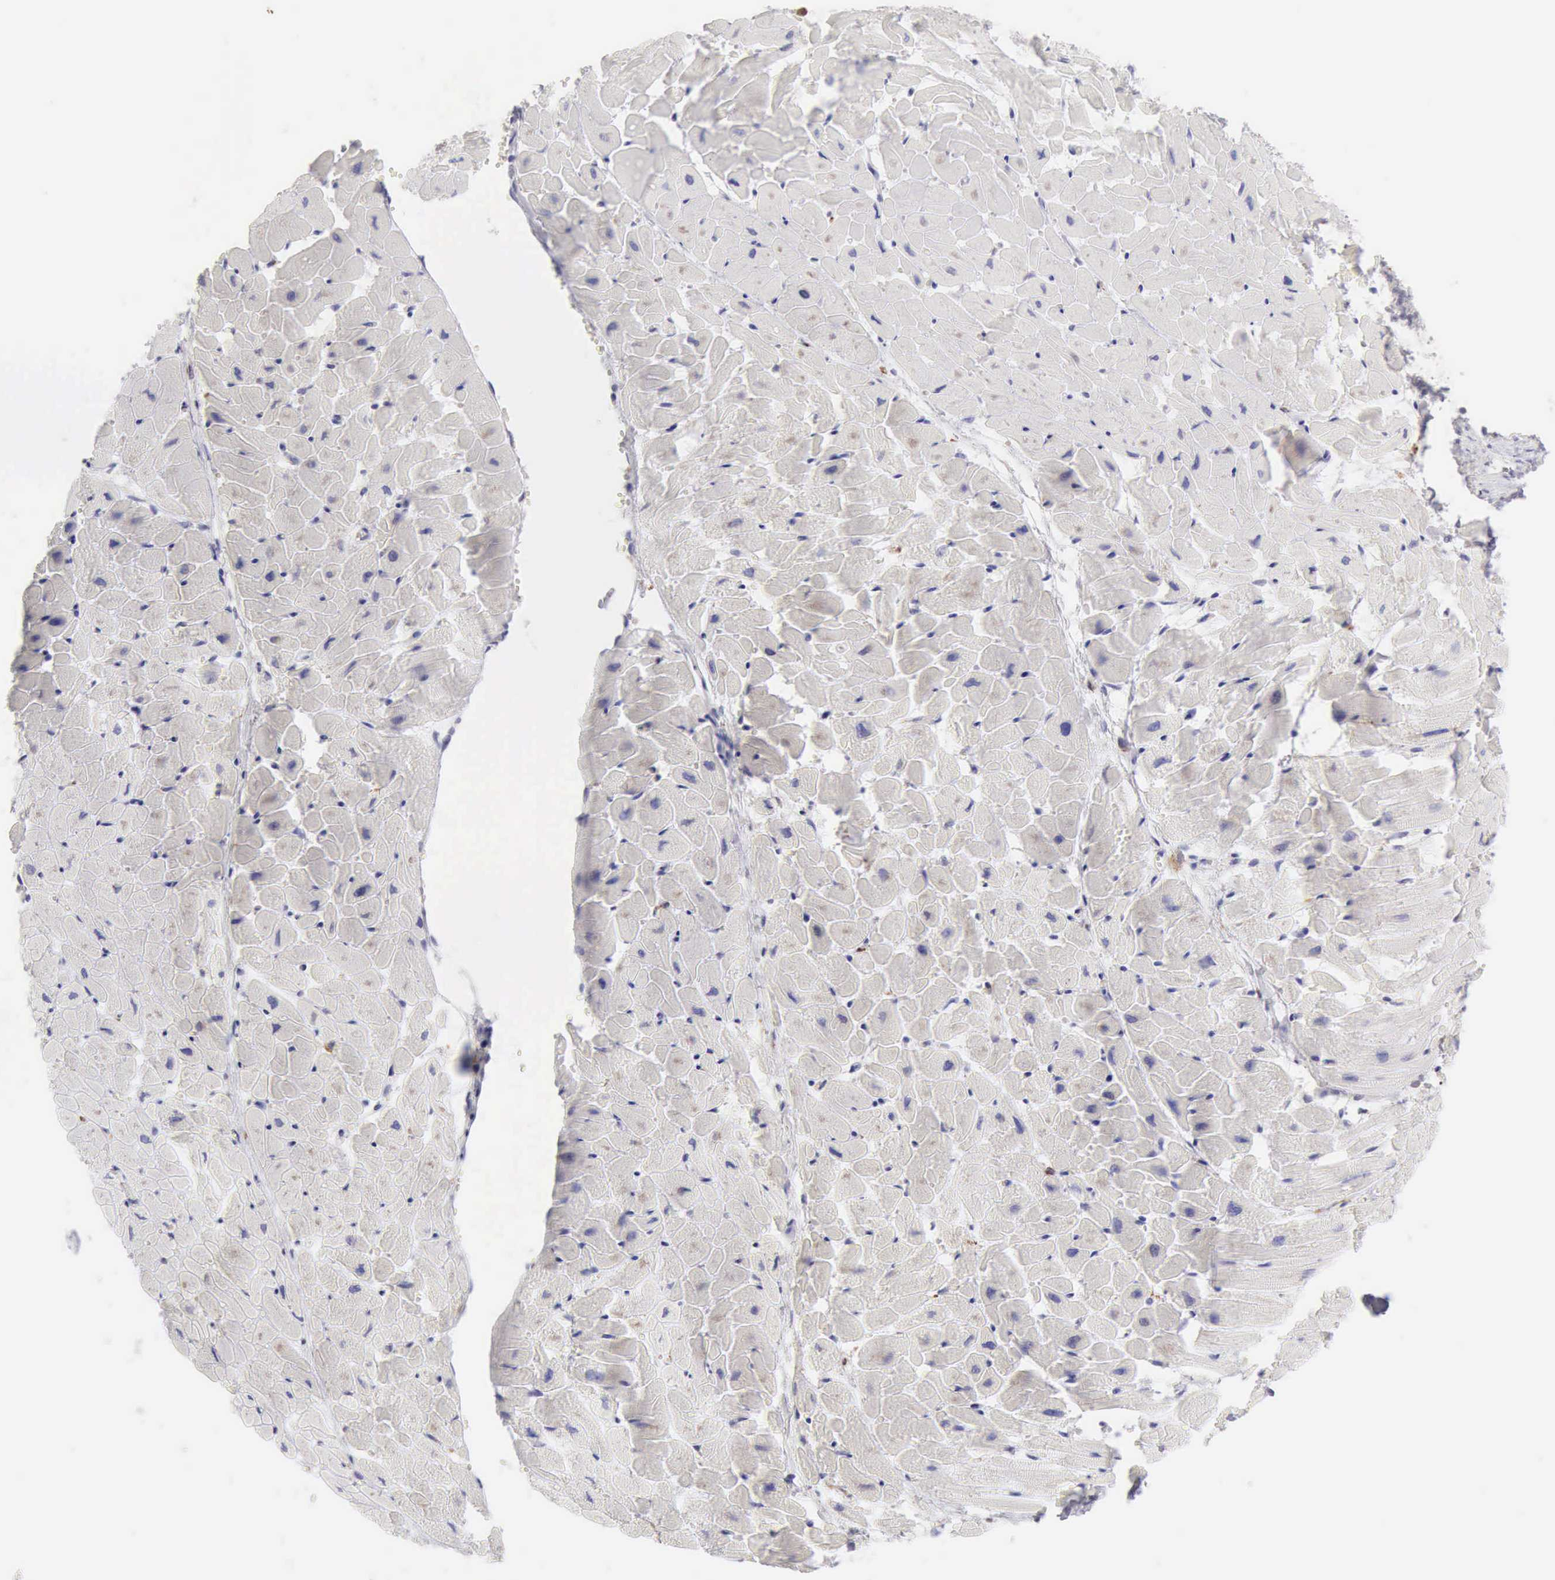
{"staining": {"intensity": "negative", "quantity": "none", "location": "none"}, "tissue": "heart muscle", "cell_type": "Cardiomyocytes", "image_type": "normal", "snomed": [{"axis": "morphology", "description": "Normal tissue, NOS"}, {"axis": "topography", "description": "Heart"}], "caption": "An immunohistochemistry photomicrograph of normal heart muscle is shown. There is no staining in cardiomyocytes of heart muscle. Brightfield microscopy of immunohistochemistry stained with DAB (brown) and hematoxylin (blue), captured at high magnification.", "gene": "RNASE1", "patient": {"sex": "female", "age": 19}}